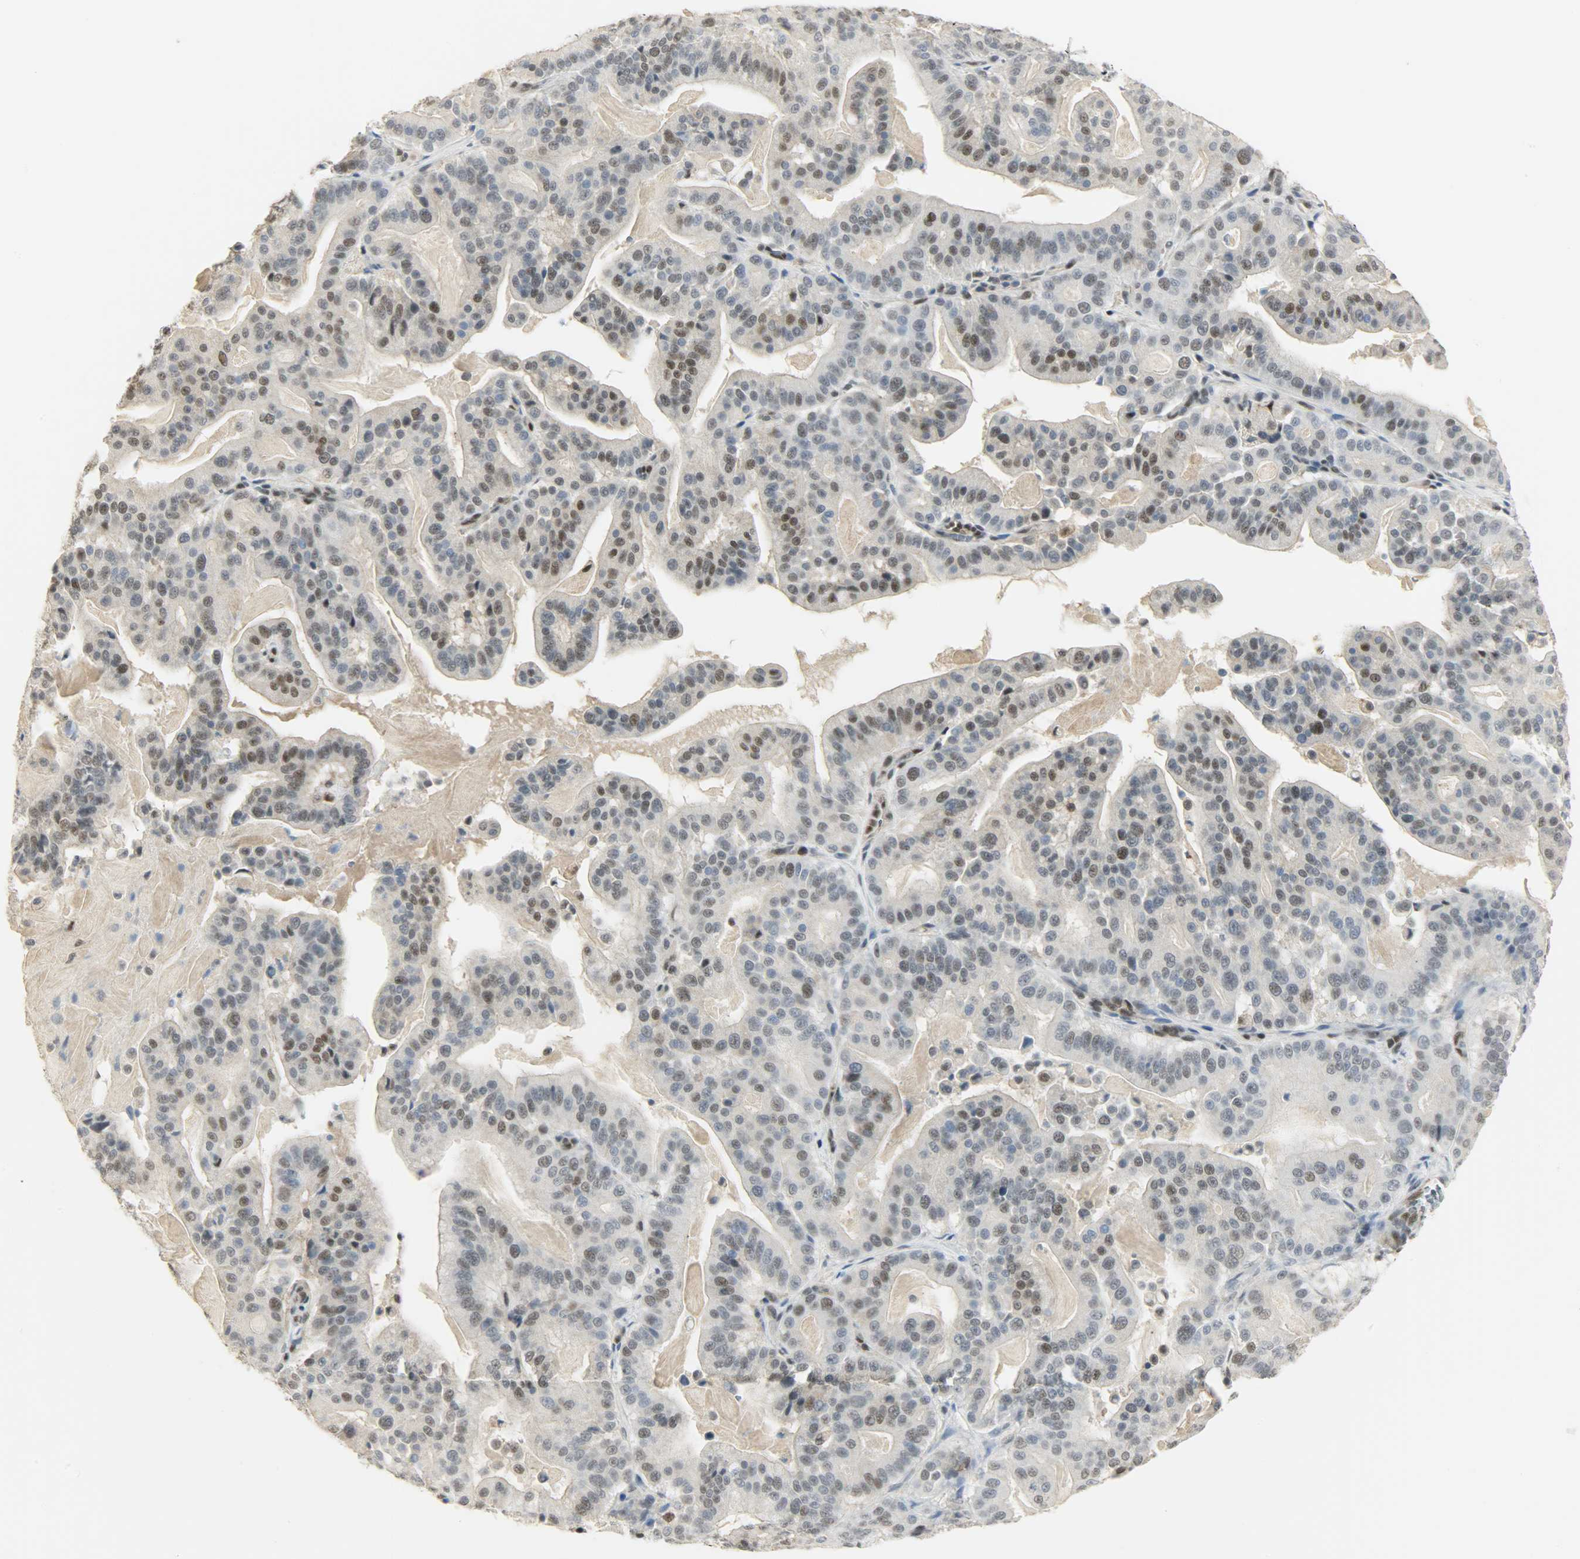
{"staining": {"intensity": "moderate", "quantity": "25%-75%", "location": "nuclear"}, "tissue": "pancreatic cancer", "cell_type": "Tumor cells", "image_type": "cancer", "snomed": [{"axis": "morphology", "description": "Adenocarcinoma, NOS"}, {"axis": "topography", "description": "Pancreas"}], "caption": "The image shows a brown stain indicating the presence of a protein in the nuclear of tumor cells in pancreatic cancer (adenocarcinoma).", "gene": "NPEPL1", "patient": {"sex": "male", "age": 63}}